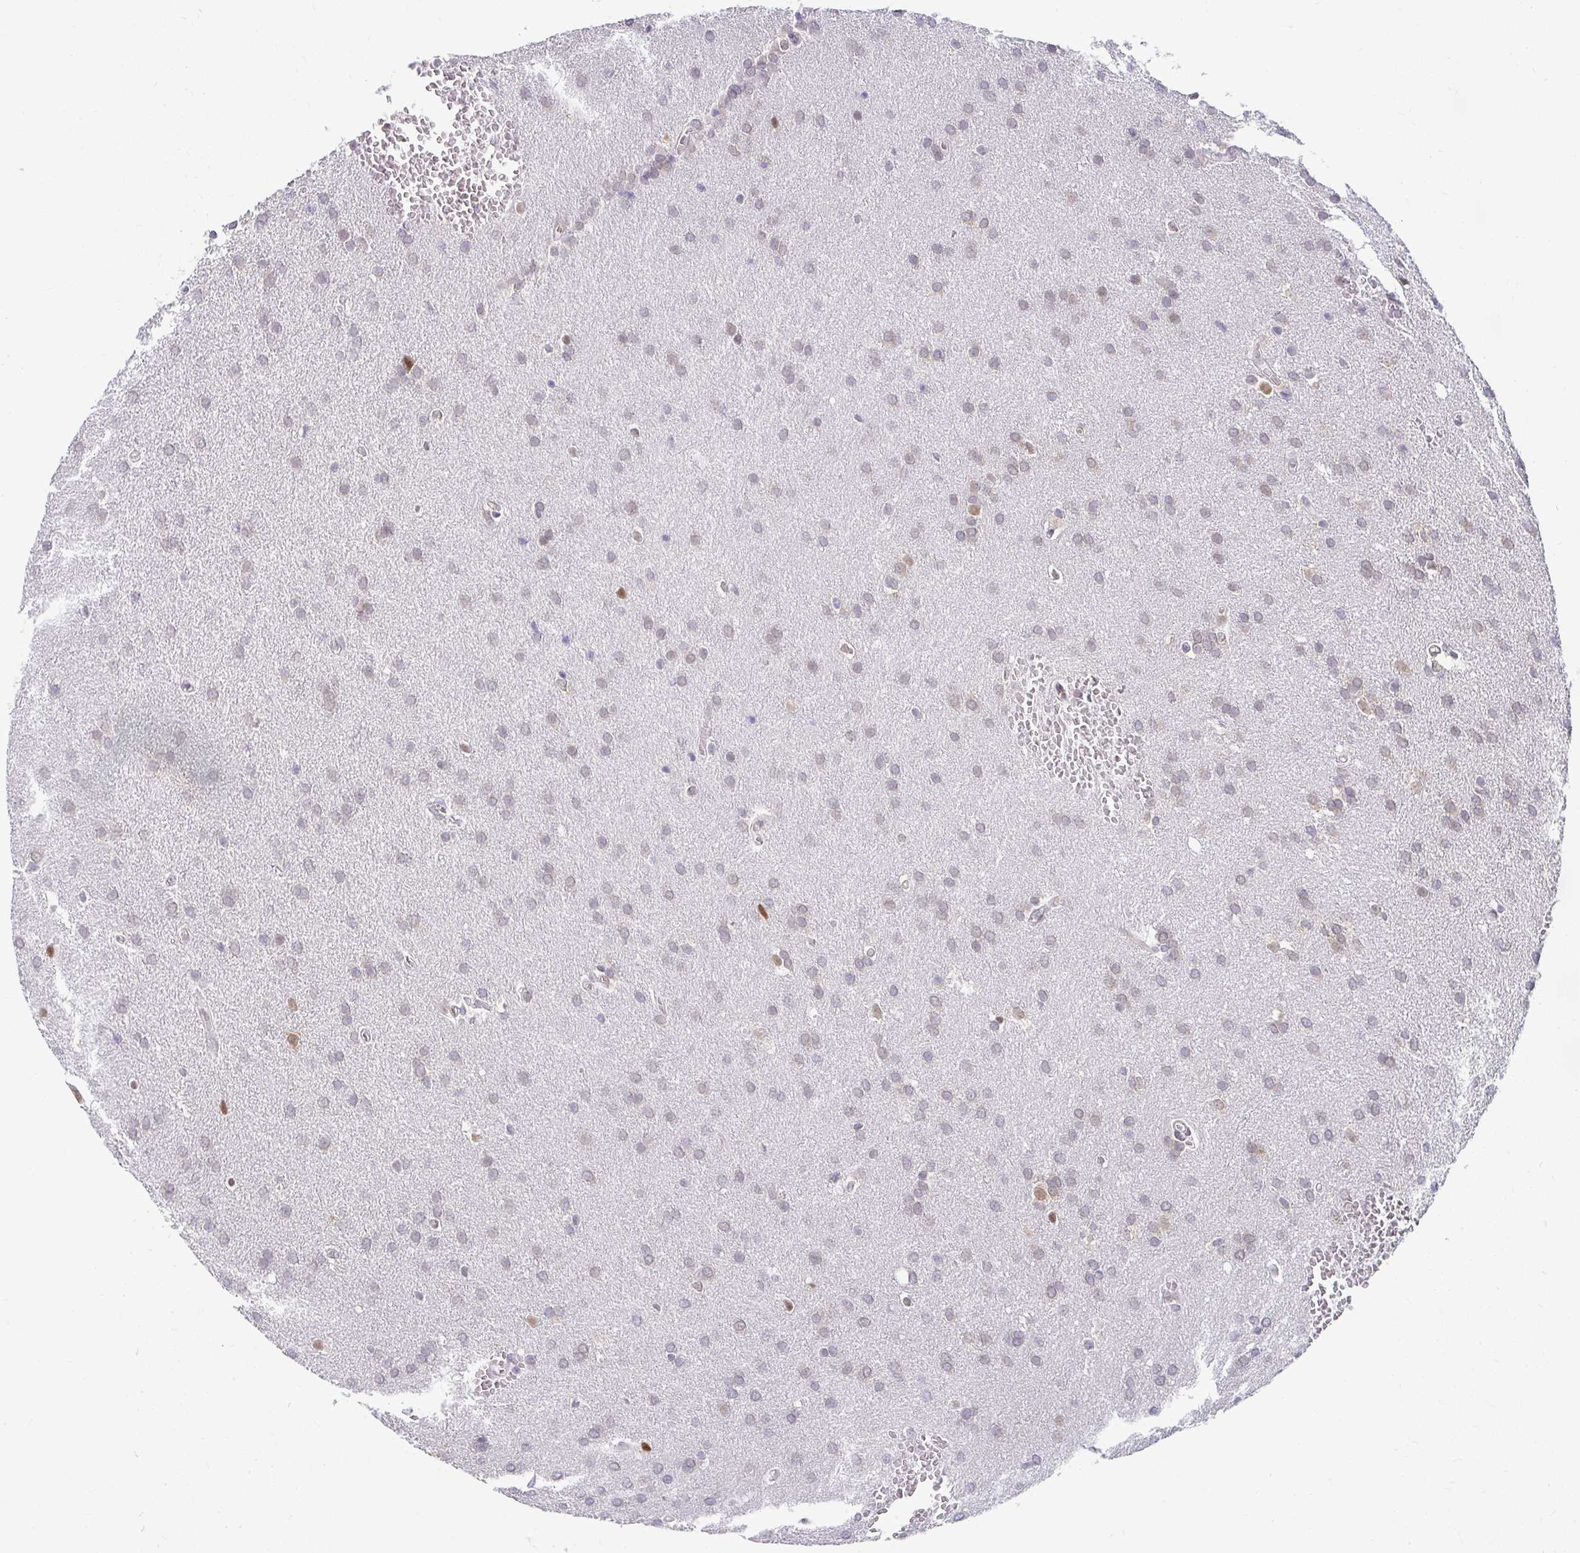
{"staining": {"intensity": "negative", "quantity": "none", "location": "none"}, "tissue": "glioma", "cell_type": "Tumor cells", "image_type": "cancer", "snomed": [{"axis": "morphology", "description": "Glioma, malignant, Low grade"}, {"axis": "topography", "description": "Brain"}], "caption": "Histopathology image shows no significant protein positivity in tumor cells of glioma. (DAB IHC, high magnification).", "gene": "SYNCRIP", "patient": {"sex": "female", "age": 33}}